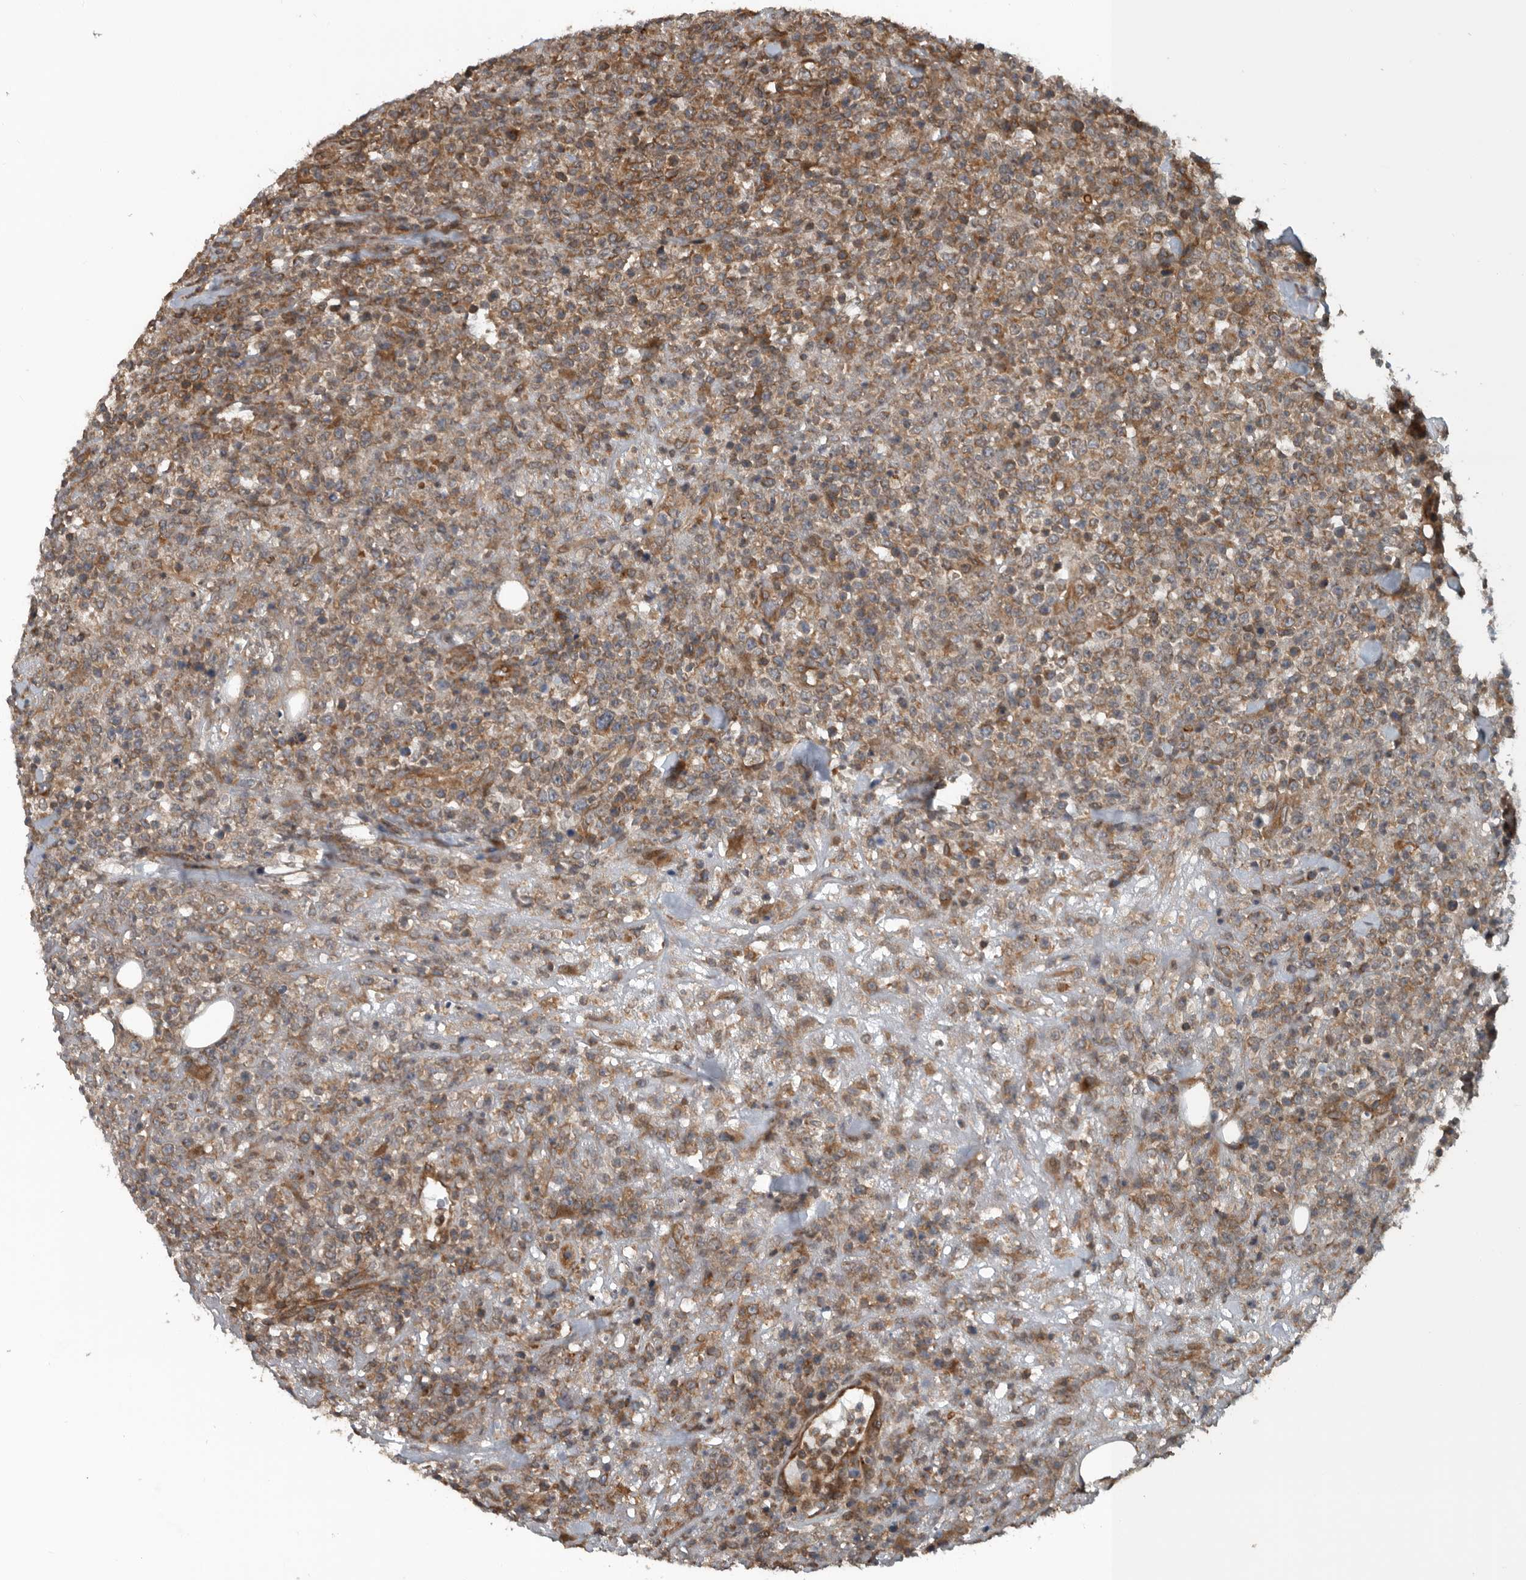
{"staining": {"intensity": "moderate", "quantity": ">75%", "location": "cytoplasmic/membranous"}, "tissue": "lymphoma", "cell_type": "Tumor cells", "image_type": "cancer", "snomed": [{"axis": "morphology", "description": "Malignant lymphoma, non-Hodgkin's type, High grade"}, {"axis": "topography", "description": "Colon"}], "caption": "The photomicrograph displays staining of malignant lymphoma, non-Hodgkin's type (high-grade), revealing moderate cytoplasmic/membranous protein positivity (brown color) within tumor cells.", "gene": "AMFR", "patient": {"sex": "female", "age": 53}}